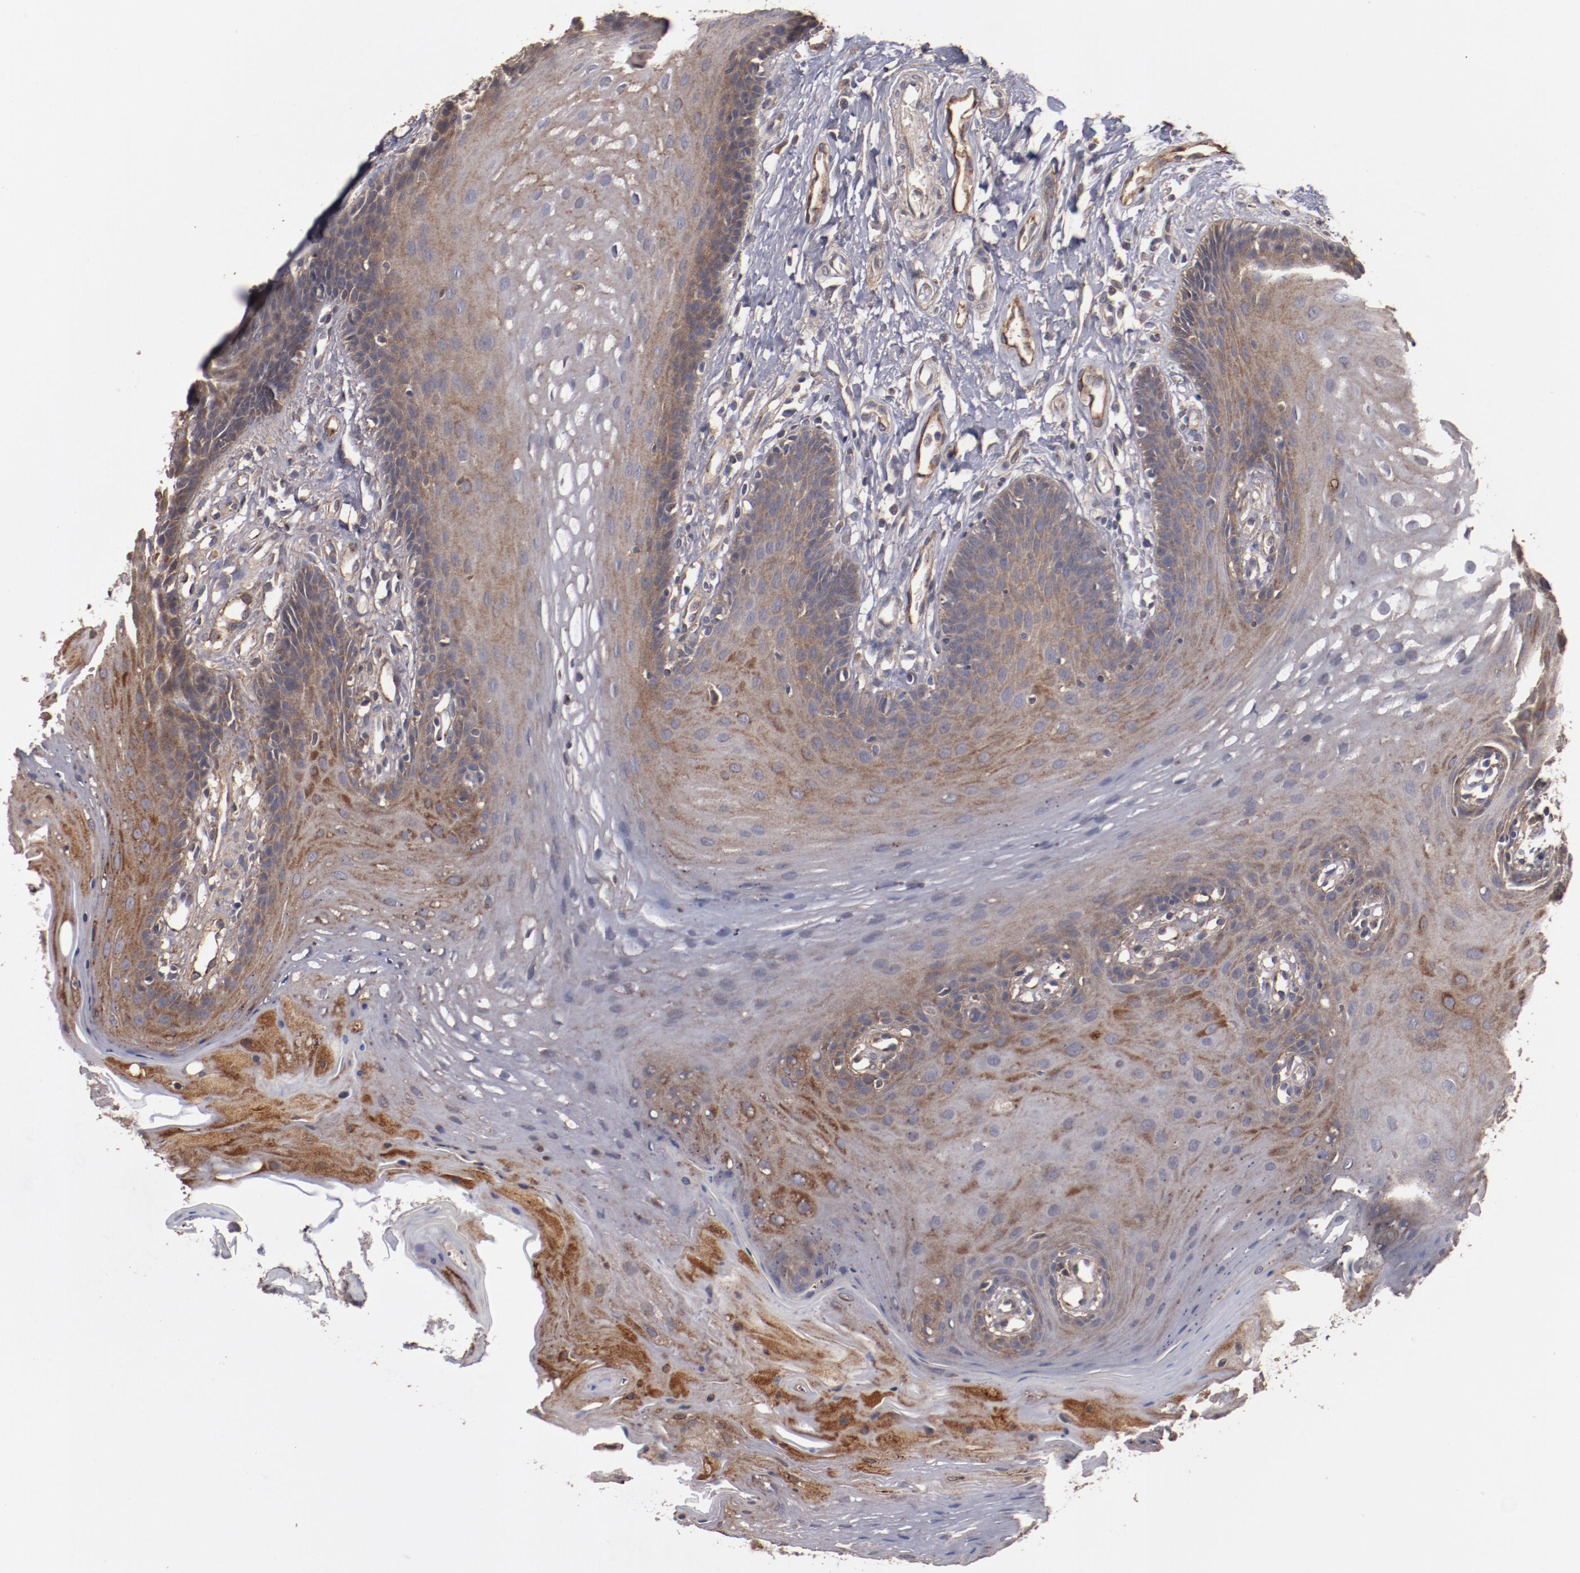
{"staining": {"intensity": "moderate", "quantity": ">75%", "location": "cytoplasmic/membranous"}, "tissue": "oral mucosa", "cell_type": "Squamous epithelial cells", "image_type": "normal", "snomed": [{"axis": "morphology", "description": "Normal tissue, NOS"}, {"axis": "topography", "description": "Oral tissue"}], "caption": "This is a micrograph of immunohistochemistry staining of normal oral mucosa, which shows moderate expression in the cytoplasmic/membranous of squamous epithelial cells.", "gene": "DIPK2B", "patient": {"sex": "male", "age": 62}}